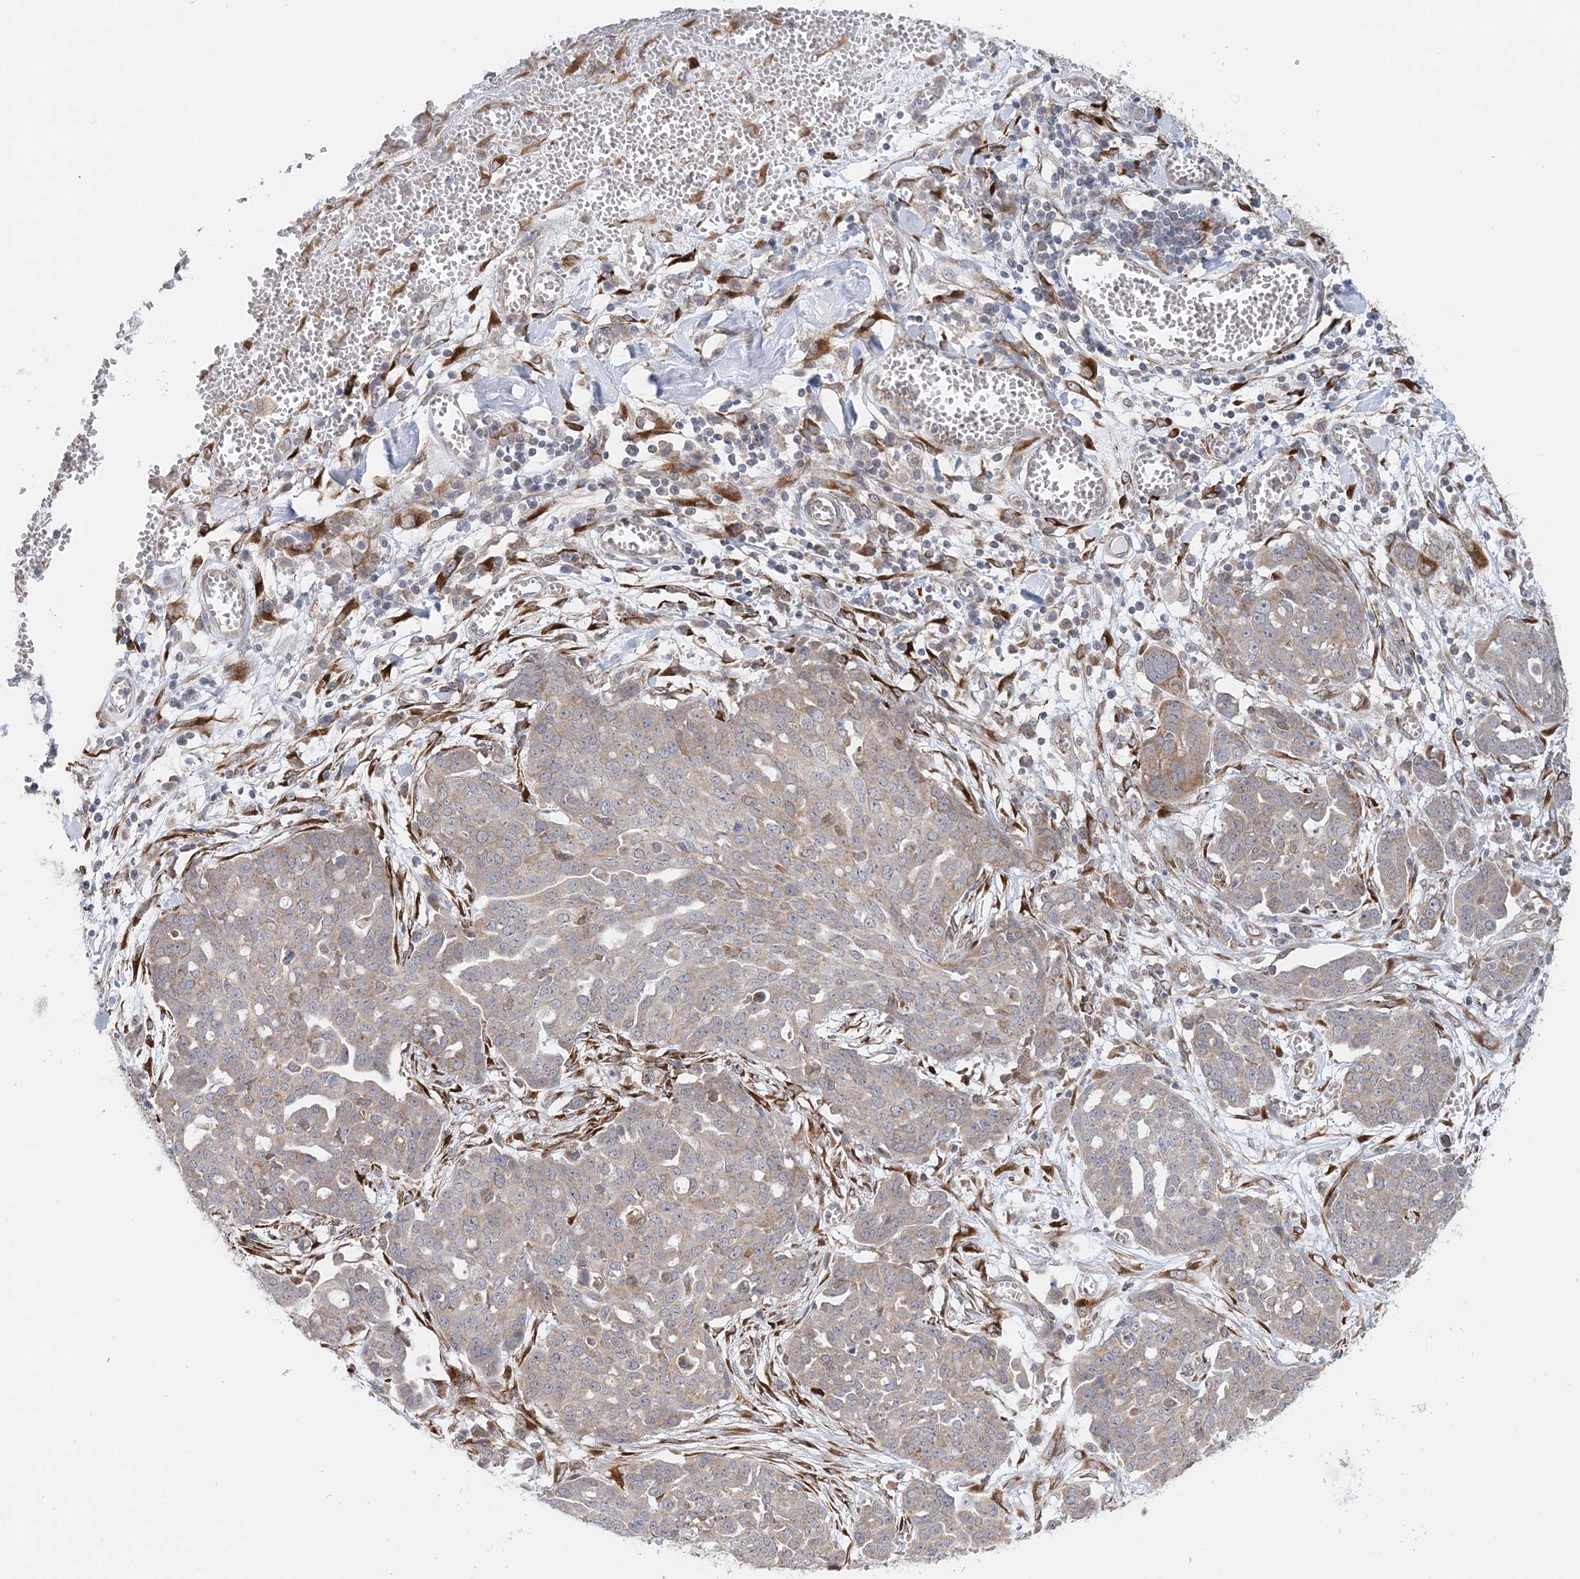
{"staining": {"intensity": "moderate", "quantity": "25%-75%", "location": "cytoplasmic/membranous"}, "tissue": "ovarian cancer", "cell_type": "Tumor cells", "image_type": "cancer", "snomed": [{"axis": "morphology", "description": "Cystadenocarcinoma, serous, NOS"}, {"axis": "topography", "description": "Soft tissue"}, {"axis": "topography", "description": "Ovary"}], "caption": "Ovarian serous cystadenocarcinoma stained with a protein marker reveals moderate staining in tumor cells.", "gene": "PCYOX1L", "patient": {"sex": "female", "age": 57}}